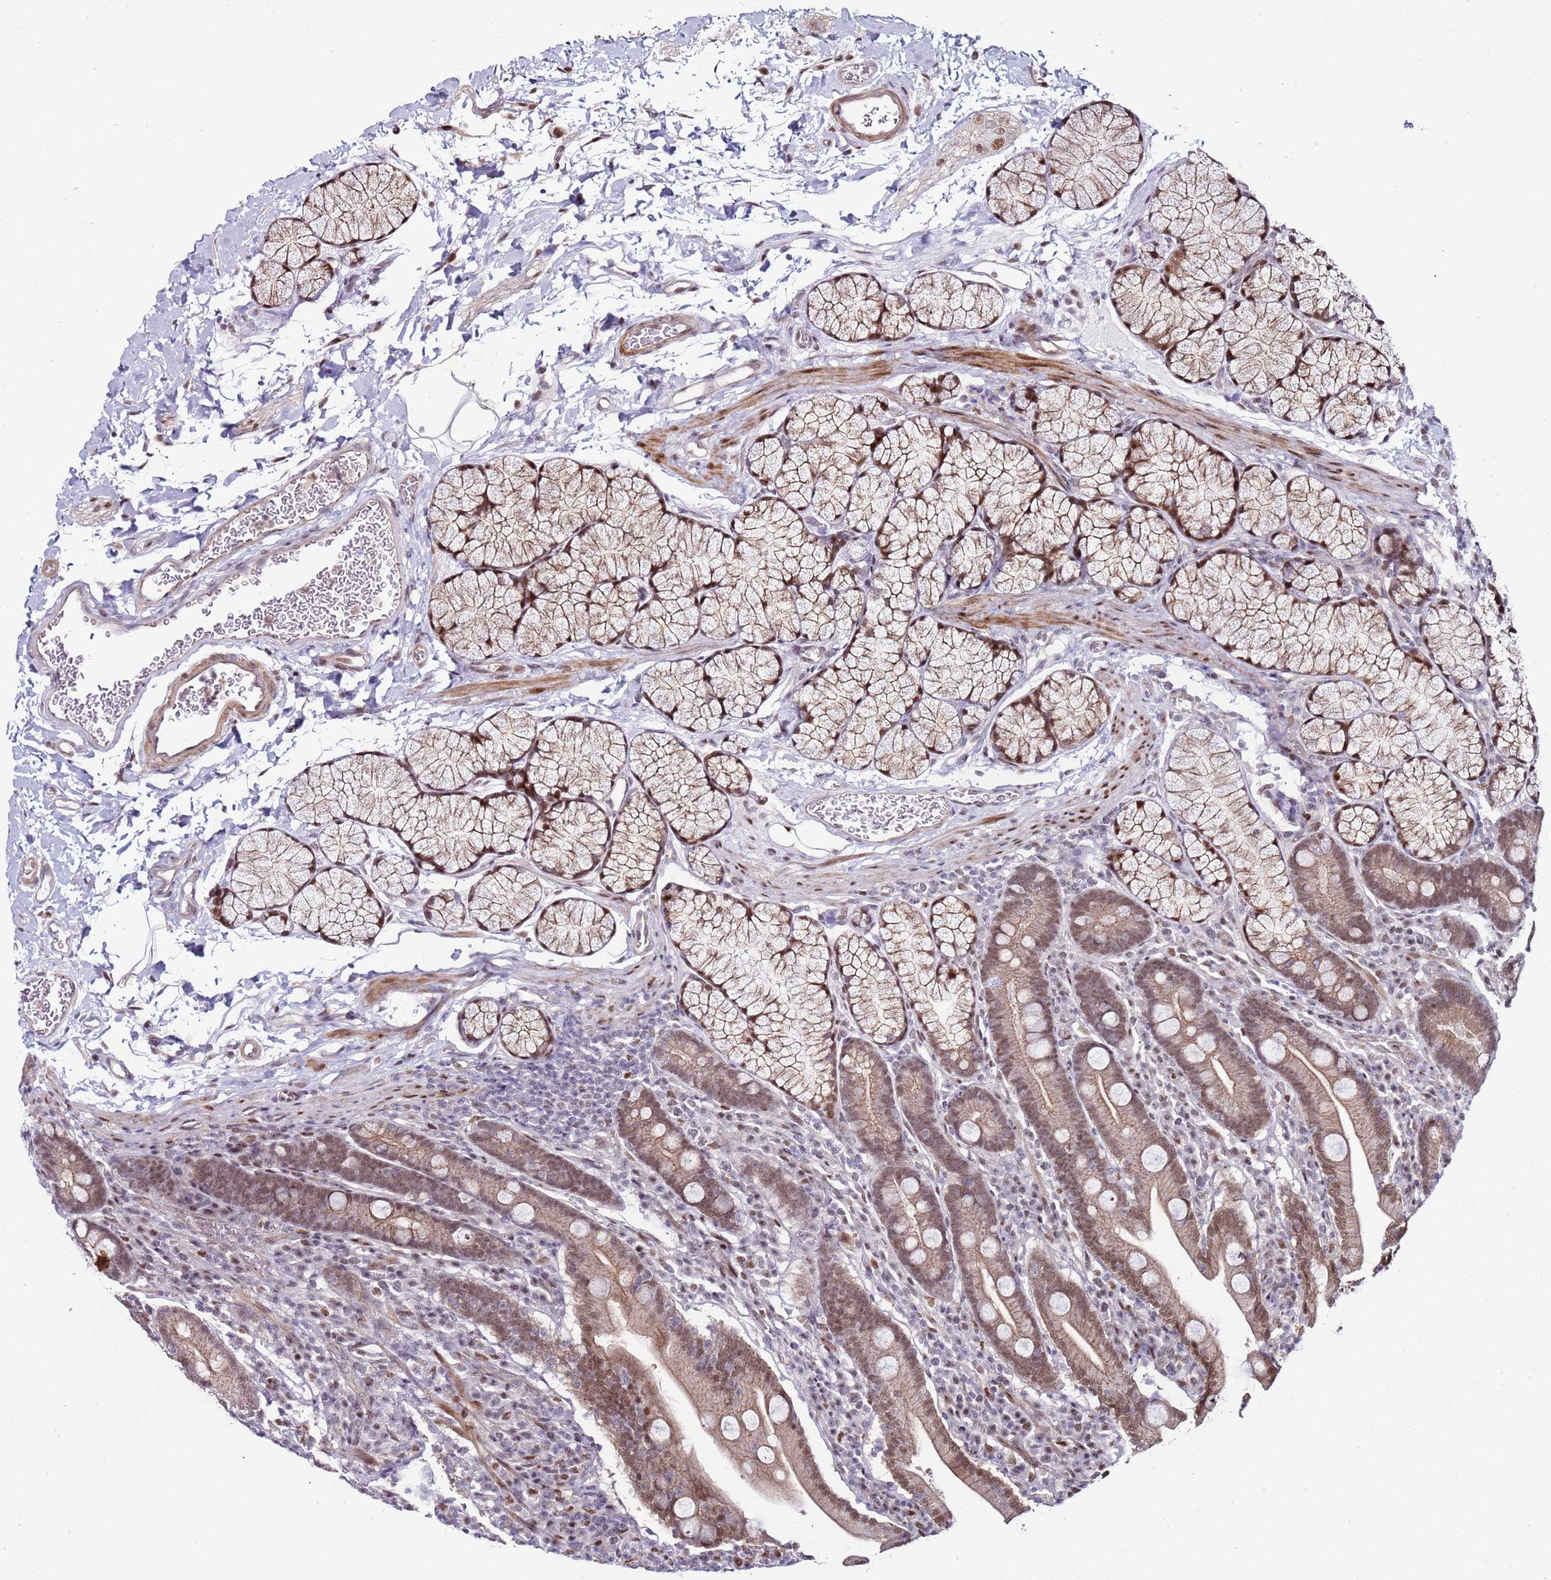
{"staining": {"intensity": "moderate", "quantity": ">75%", "location": "cytoplasmic/membranous,nuclear"}, "tissue": "duodenum", "cell_type": "Glandular cells", "image_type": "normal", "snomed": [{"axis": "morphology", "description": "Normal tissue, NOS"}, {"axis": "topography", "description": "Duodenum"}], "caption": "Duodenum was stained to show a protein in brown. There is medium levels of moderate cytoplasmic/membranous,nuclear staining in approximately >75% of glandular cells. The protein of interest is shown in brown color, while the nuclei are stained blue.", "gene": "KPNA4", "patient": {"sex": "male", "age": 35}}